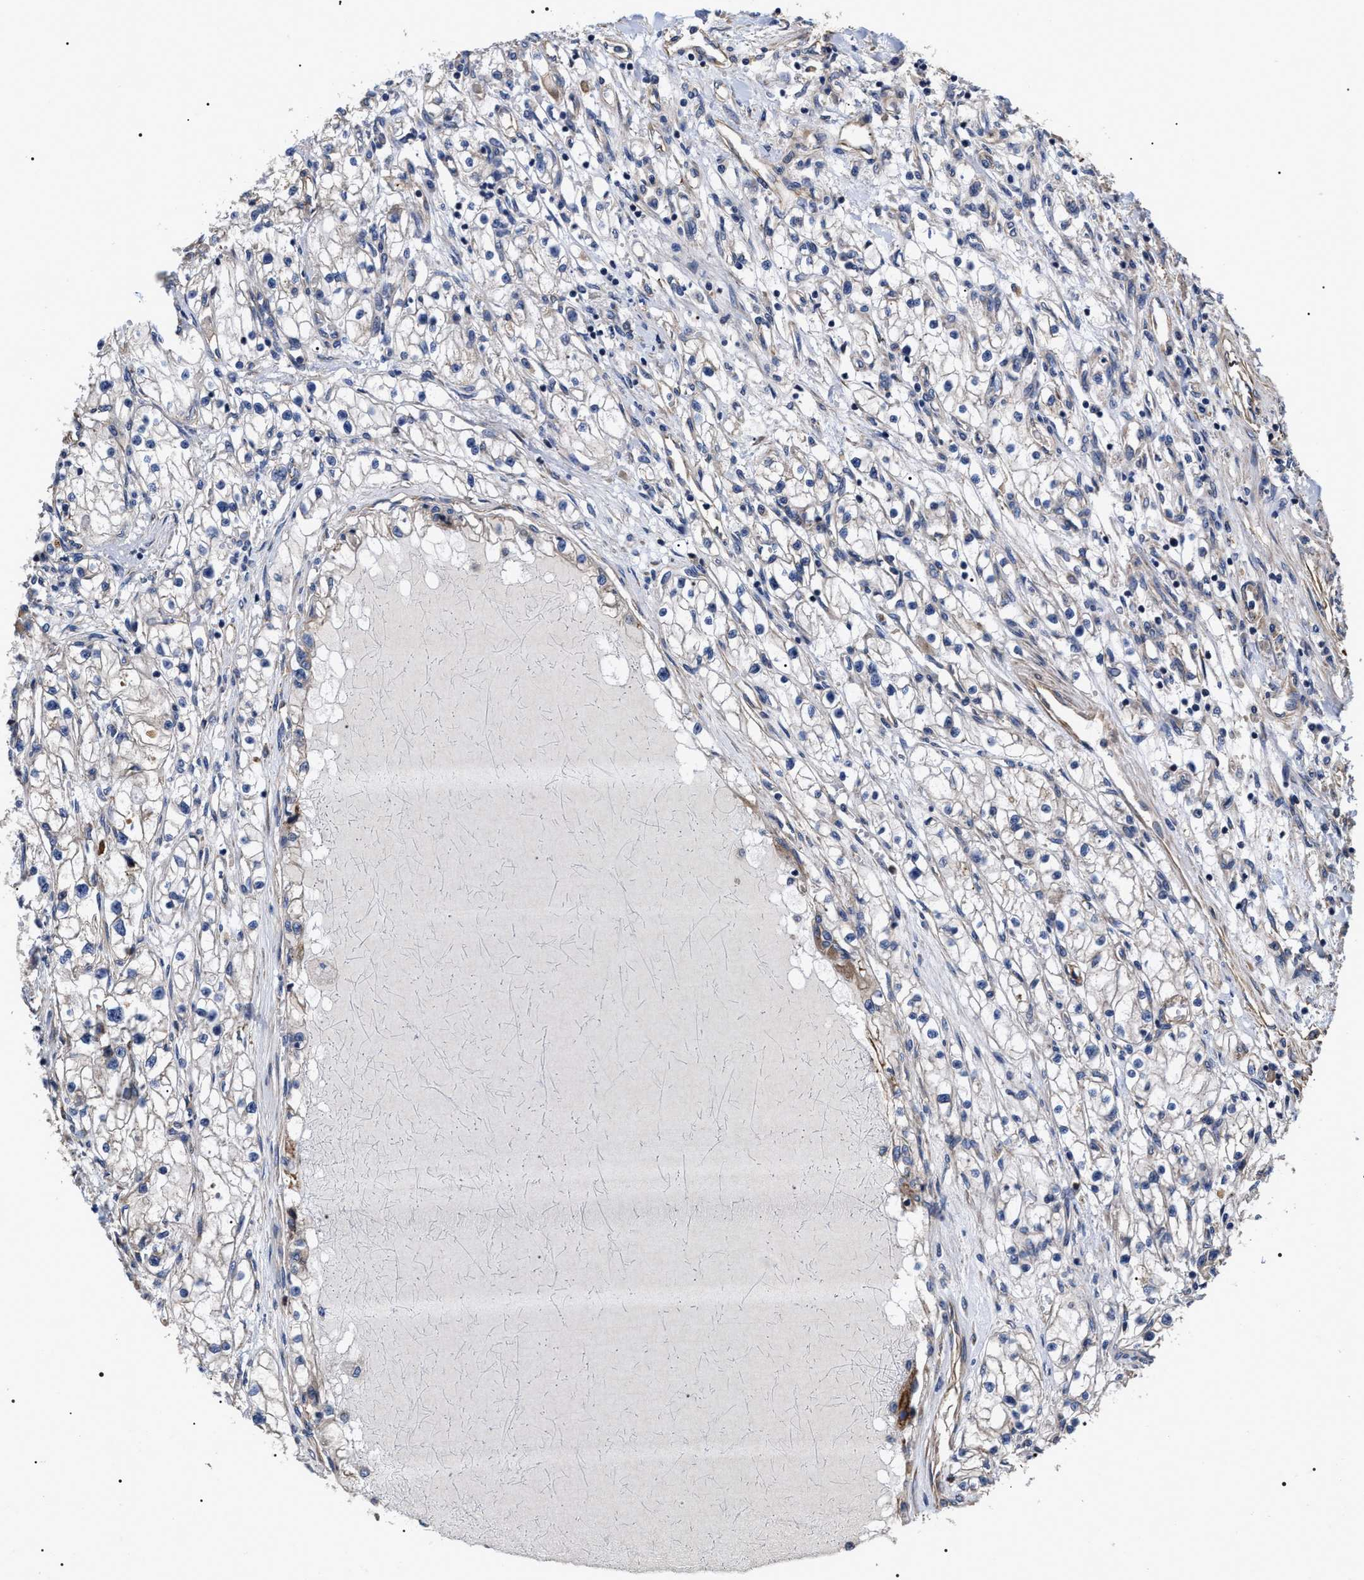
{"staining": {"intensity": "negative", "quantity": "none", "location": "none"}, "tissue": "renal cancer", "cell_type": "Tumor cells", "image_type": "cancer", "snomed": [{"axis": "morphology", "description": "Adenocarcinoma, NOS"}, {"axis": "topography", "description": "Kidney"}], "caption": "DAB (3,3'-diaminobenzidine) immunohistochemical staining of human renal cancer exhibits no significant expression in tumor cells. Brightfield microscopy of immunohistochemistry stained with DAB (3,3'-diaminobenzidine) (brown) and hematoxylin (blue), captured at high magnification.", "gene": "TSPAN33", "patient": {"sex": "male", "age": 68}}